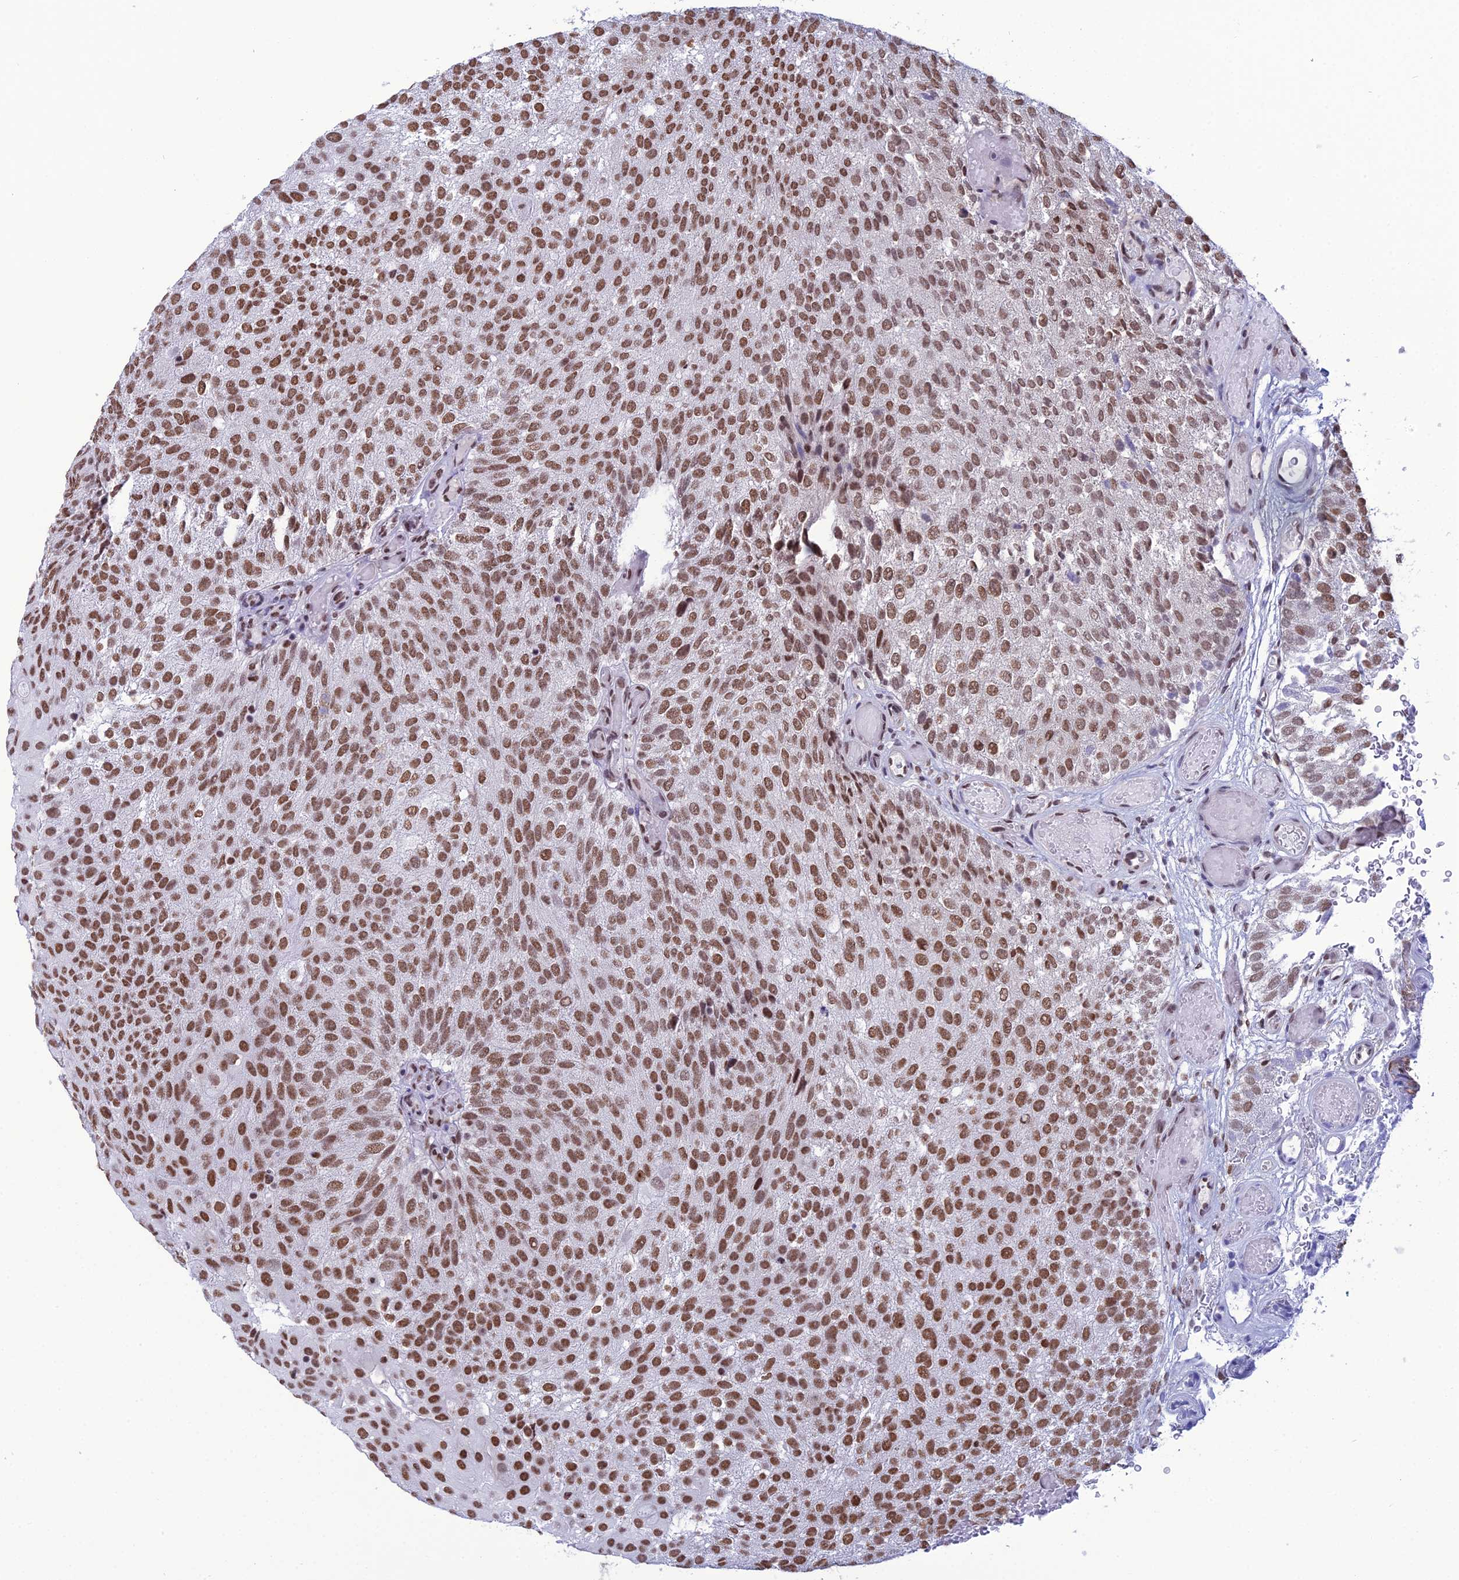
{"staining": {"intensity": "moderate", "quantity": ">75%", "location": "nuclear"}, "tissue": "urothelial cancer", "cell_type": "Tumor cells", "image_type": "cancer", "snomed": [{"axis": "morphology", "description": "Urothelial carcinoma, Low grade"}, {"axis": "topography", "description": "Urinary bladder"}], "caption": "Urothelial cancer stained for a protein demonstrates moderate nuclear positivity in tumor cells. Immunohistochemistry (ihc) stains the protein in brown and the nuclei are stained blue.", "gene": "PRAMEF12", "patient": {"sex": "male", "age": 78}}